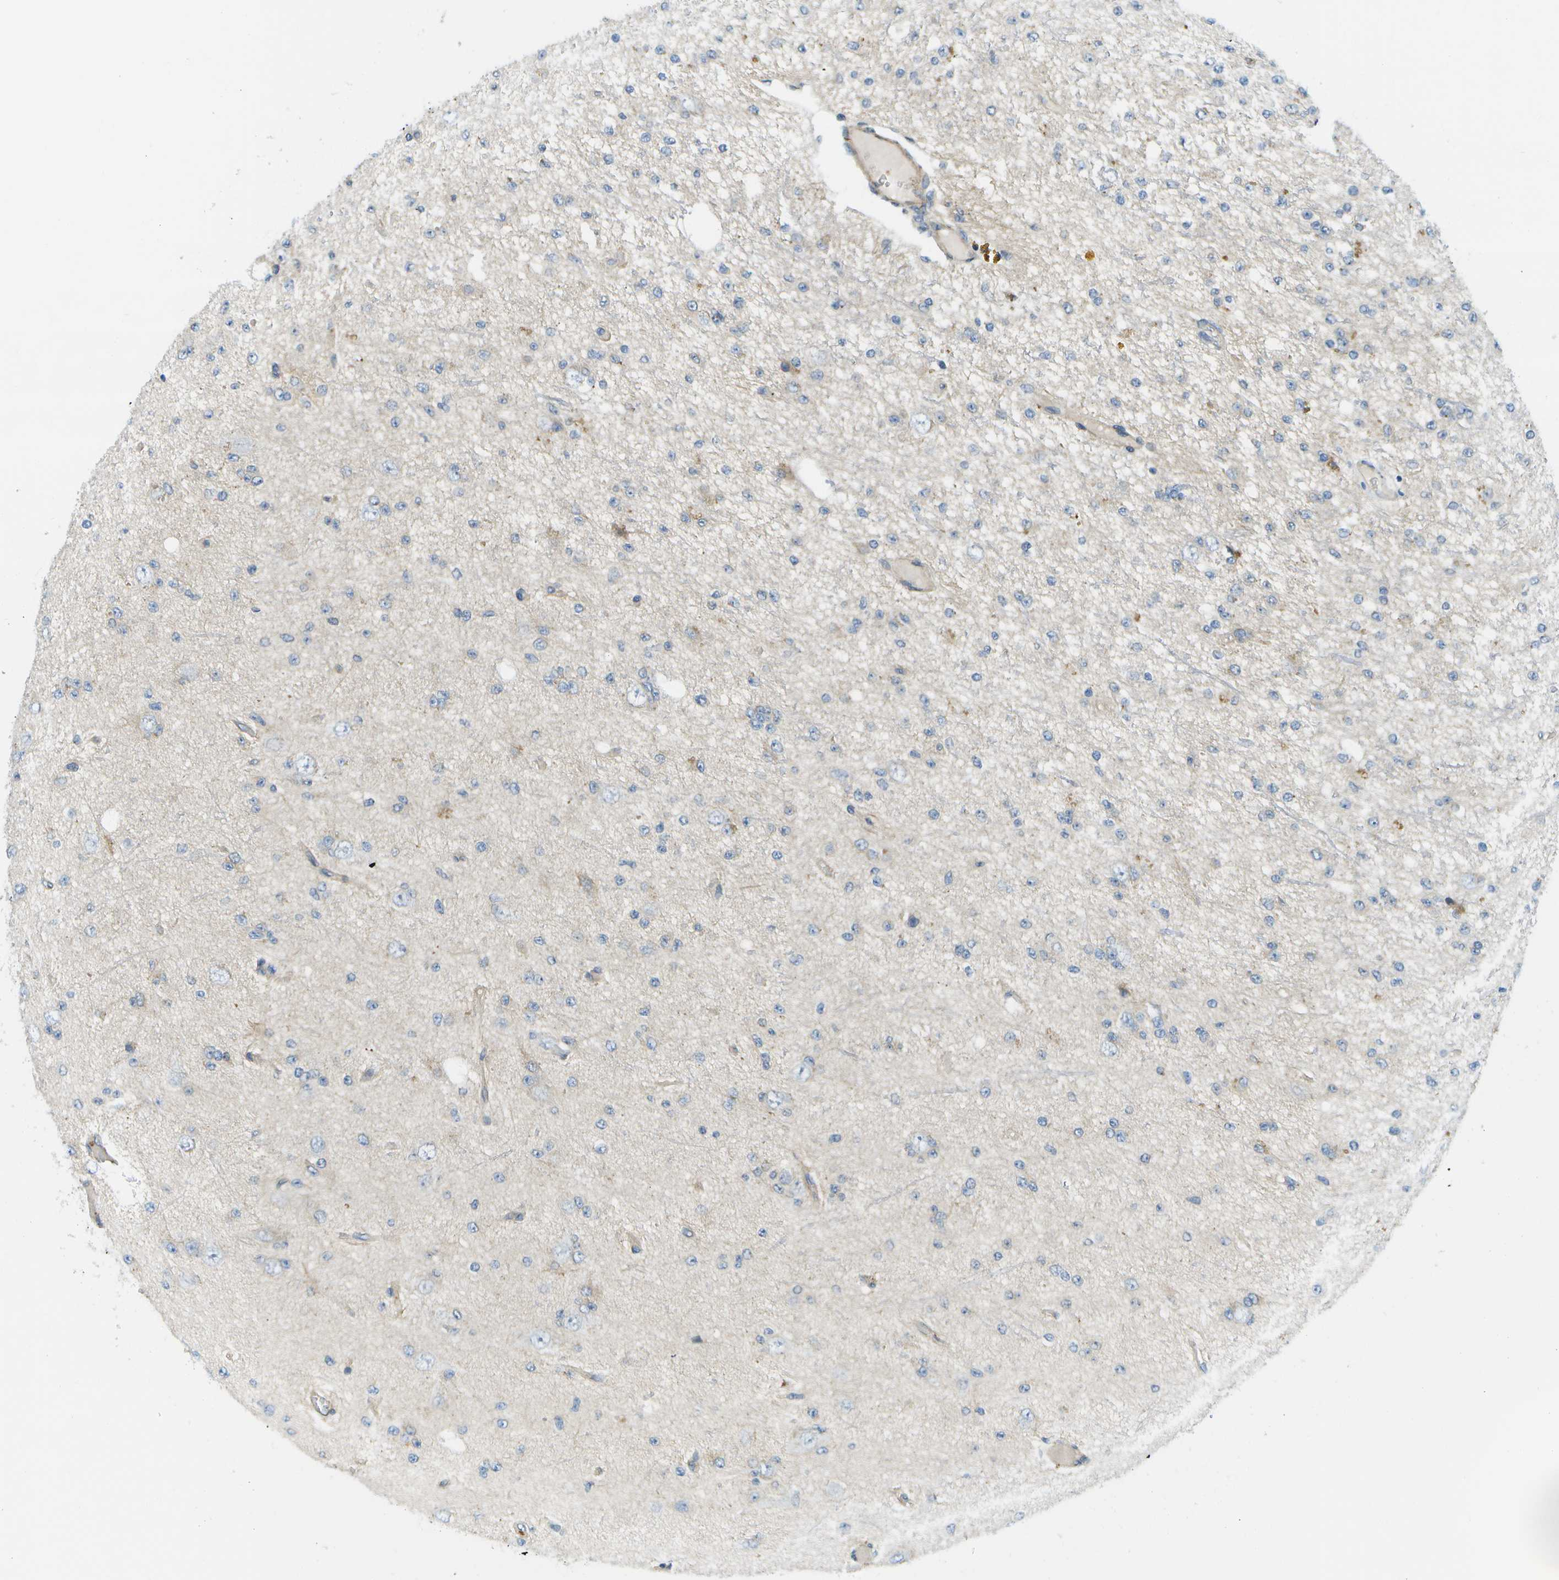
{"staining": {"intensity": "negative", "quantity": "none", "location": "none"}, "tissue": "glioma", "cell_type": "Tumor cells", "image_type": "cancer", "snomed": [{"axis": "morphology", "description": "Glioma, malignant, Low grade"}, {"axis": "topography", "description": "Brain"}], "caption": "Human glioma stained for a protein using immunohistochemistry displays no staining in tumor cells.", "gene": "KIAA0040", "patient": {"sex": "male", "age": 38}}